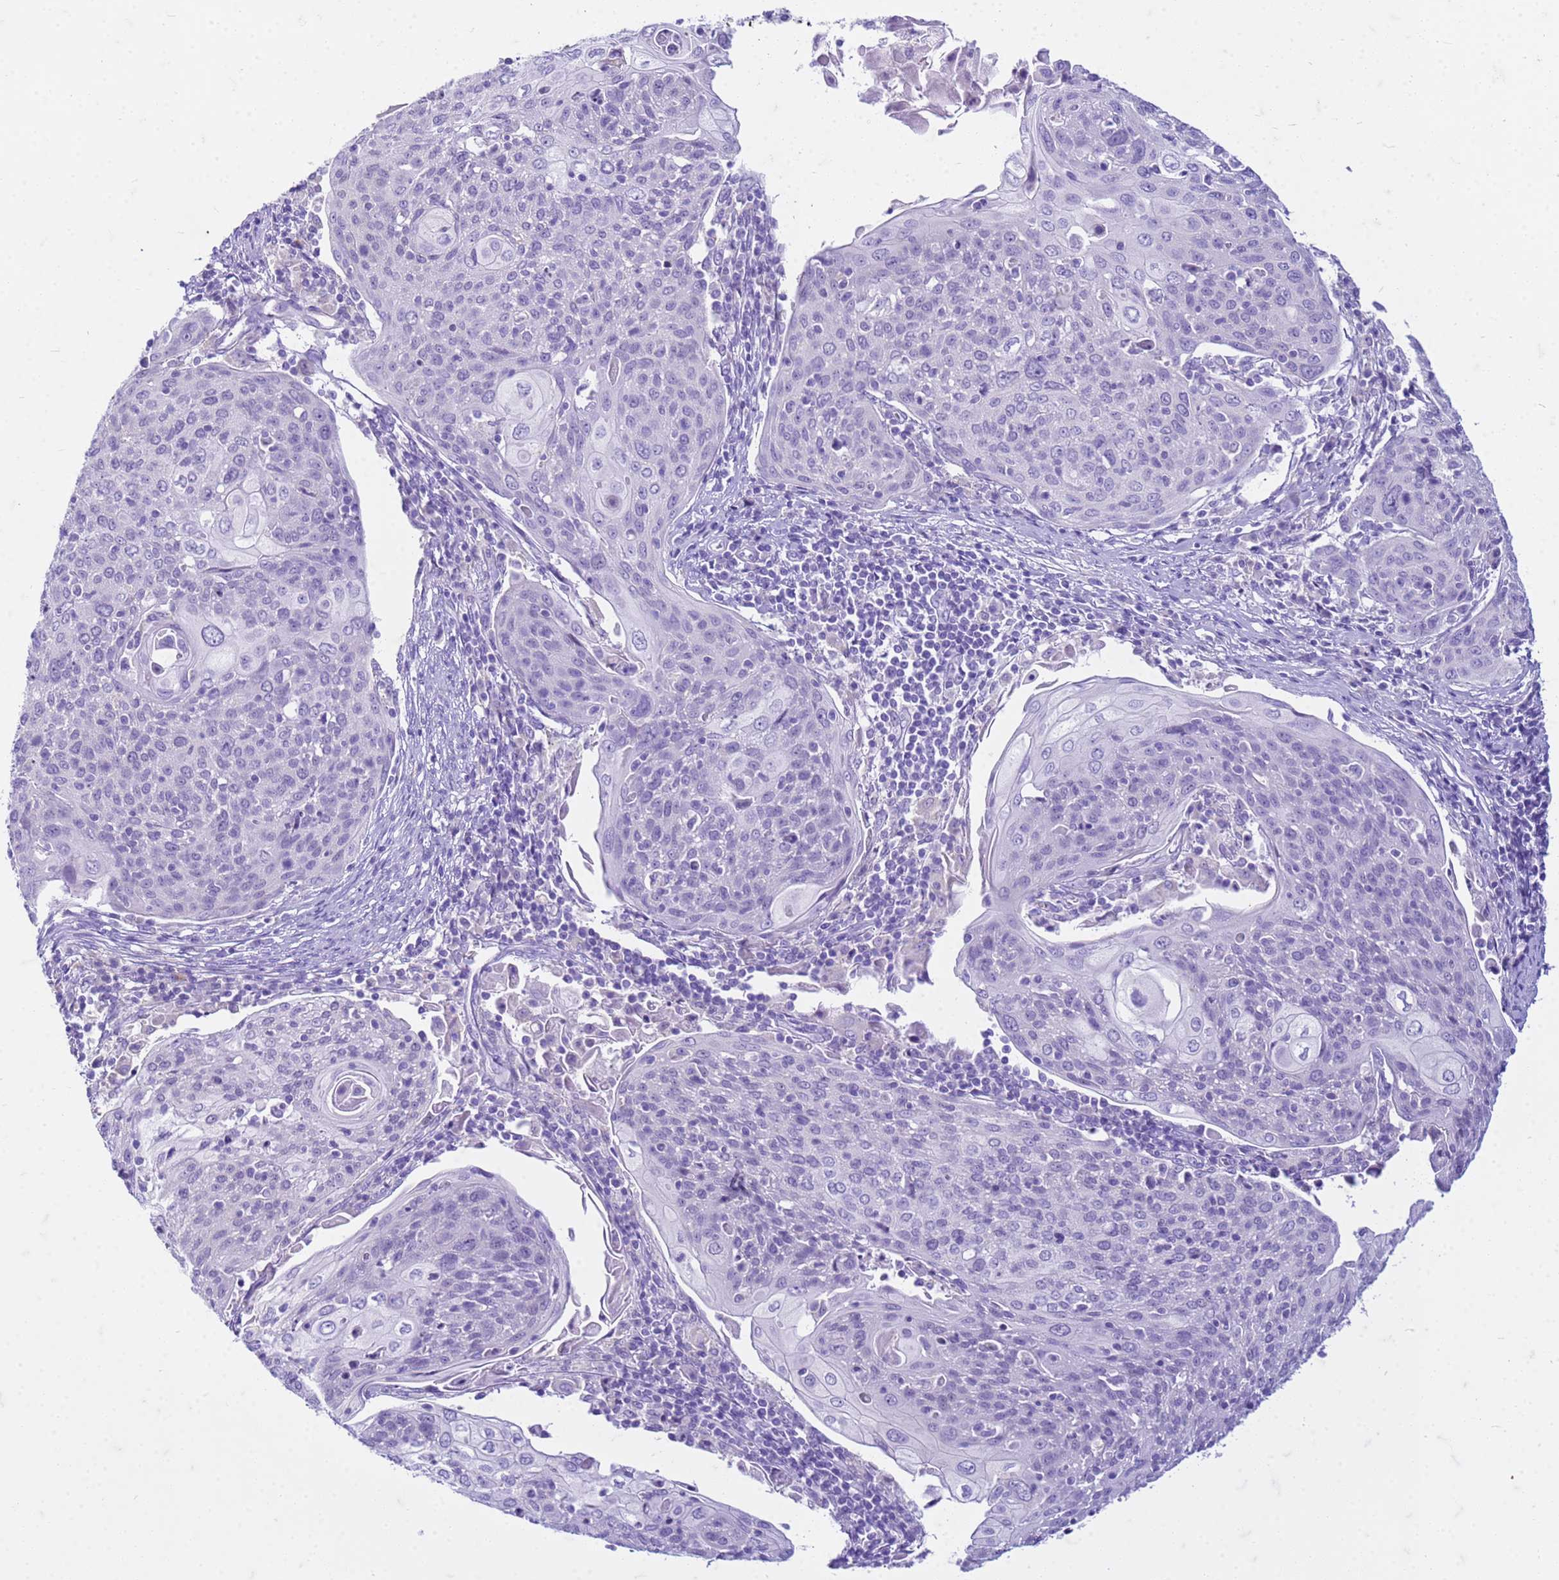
{"staining": {"intensity": "negative", "quantity": "none", "location": "none"}, "tissue": "cervical cancer", "cell_type": "Tumor cells", "image_type": "cancer", "snomed": [{"axis": "morphology", "description": "Squamous cell carcinoma, NOS"}, {"axis": "topography", "description": "Cervix"}], "caption": "DAB (3,3'-diaminobenzidine) immunohistochemical staining of cervical cancer (squamous cell carcinoma) displays no significant expression in tumor cells.", "gene": "CFAP100", "patient": {"sex": "female", "age": 67}}